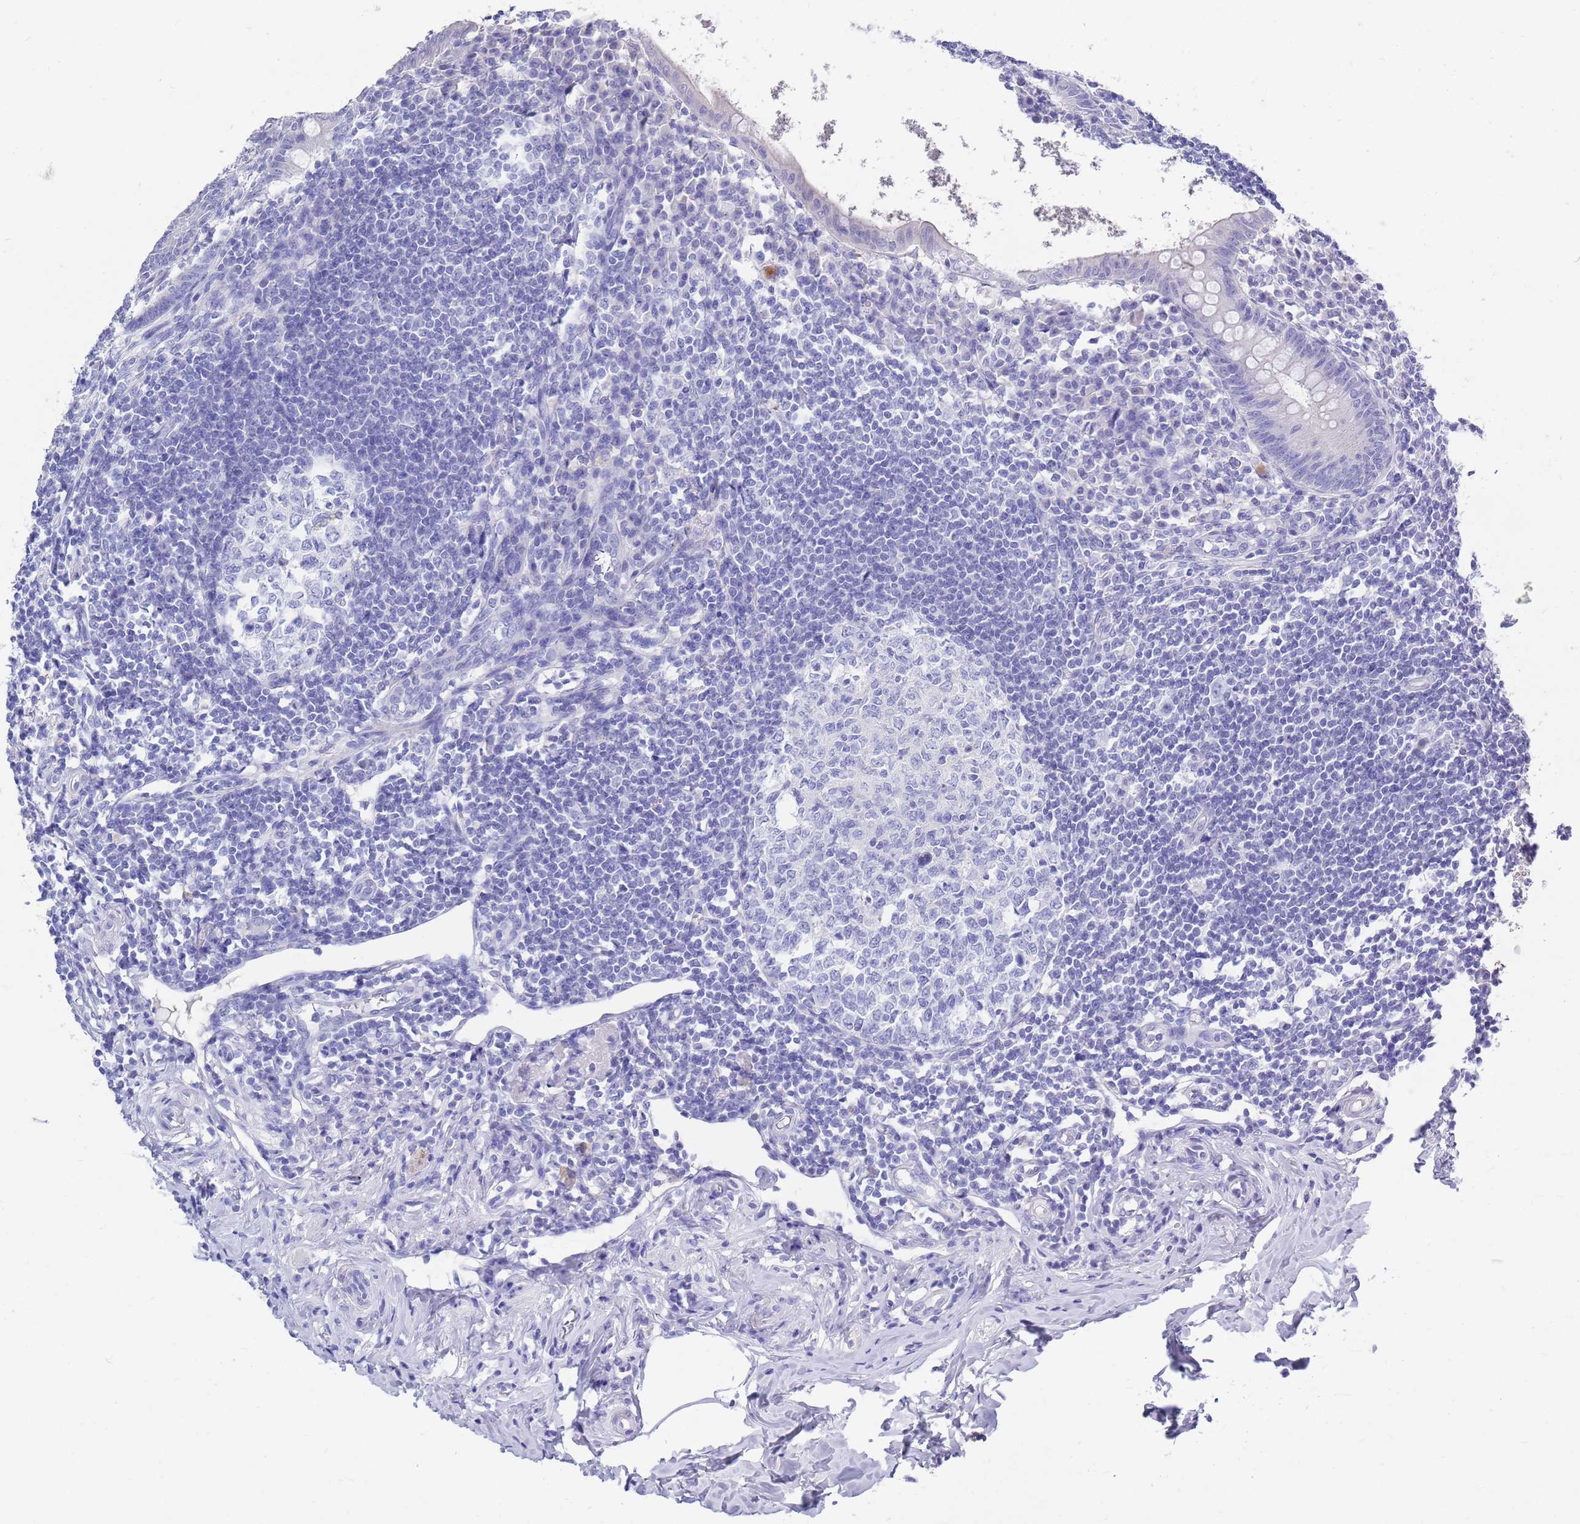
{"staining": {"intensity": "negative", "quantity": "none", "location": "none"}, "tissue": "appendix", "cell_type": "Glandular cells", "image_type": "normal", "snomed": [{"axis": "morphology", "description": "Normal tissue, NOS"}, {"axis": "topography", "description": "Appendix"}], "caption": "Immunohistochemical staining of unremarkable appendix reveals no significant staining in glandular cells.", "gene": "MTMR2", "patient": {"sex": "female", "age": 33}}